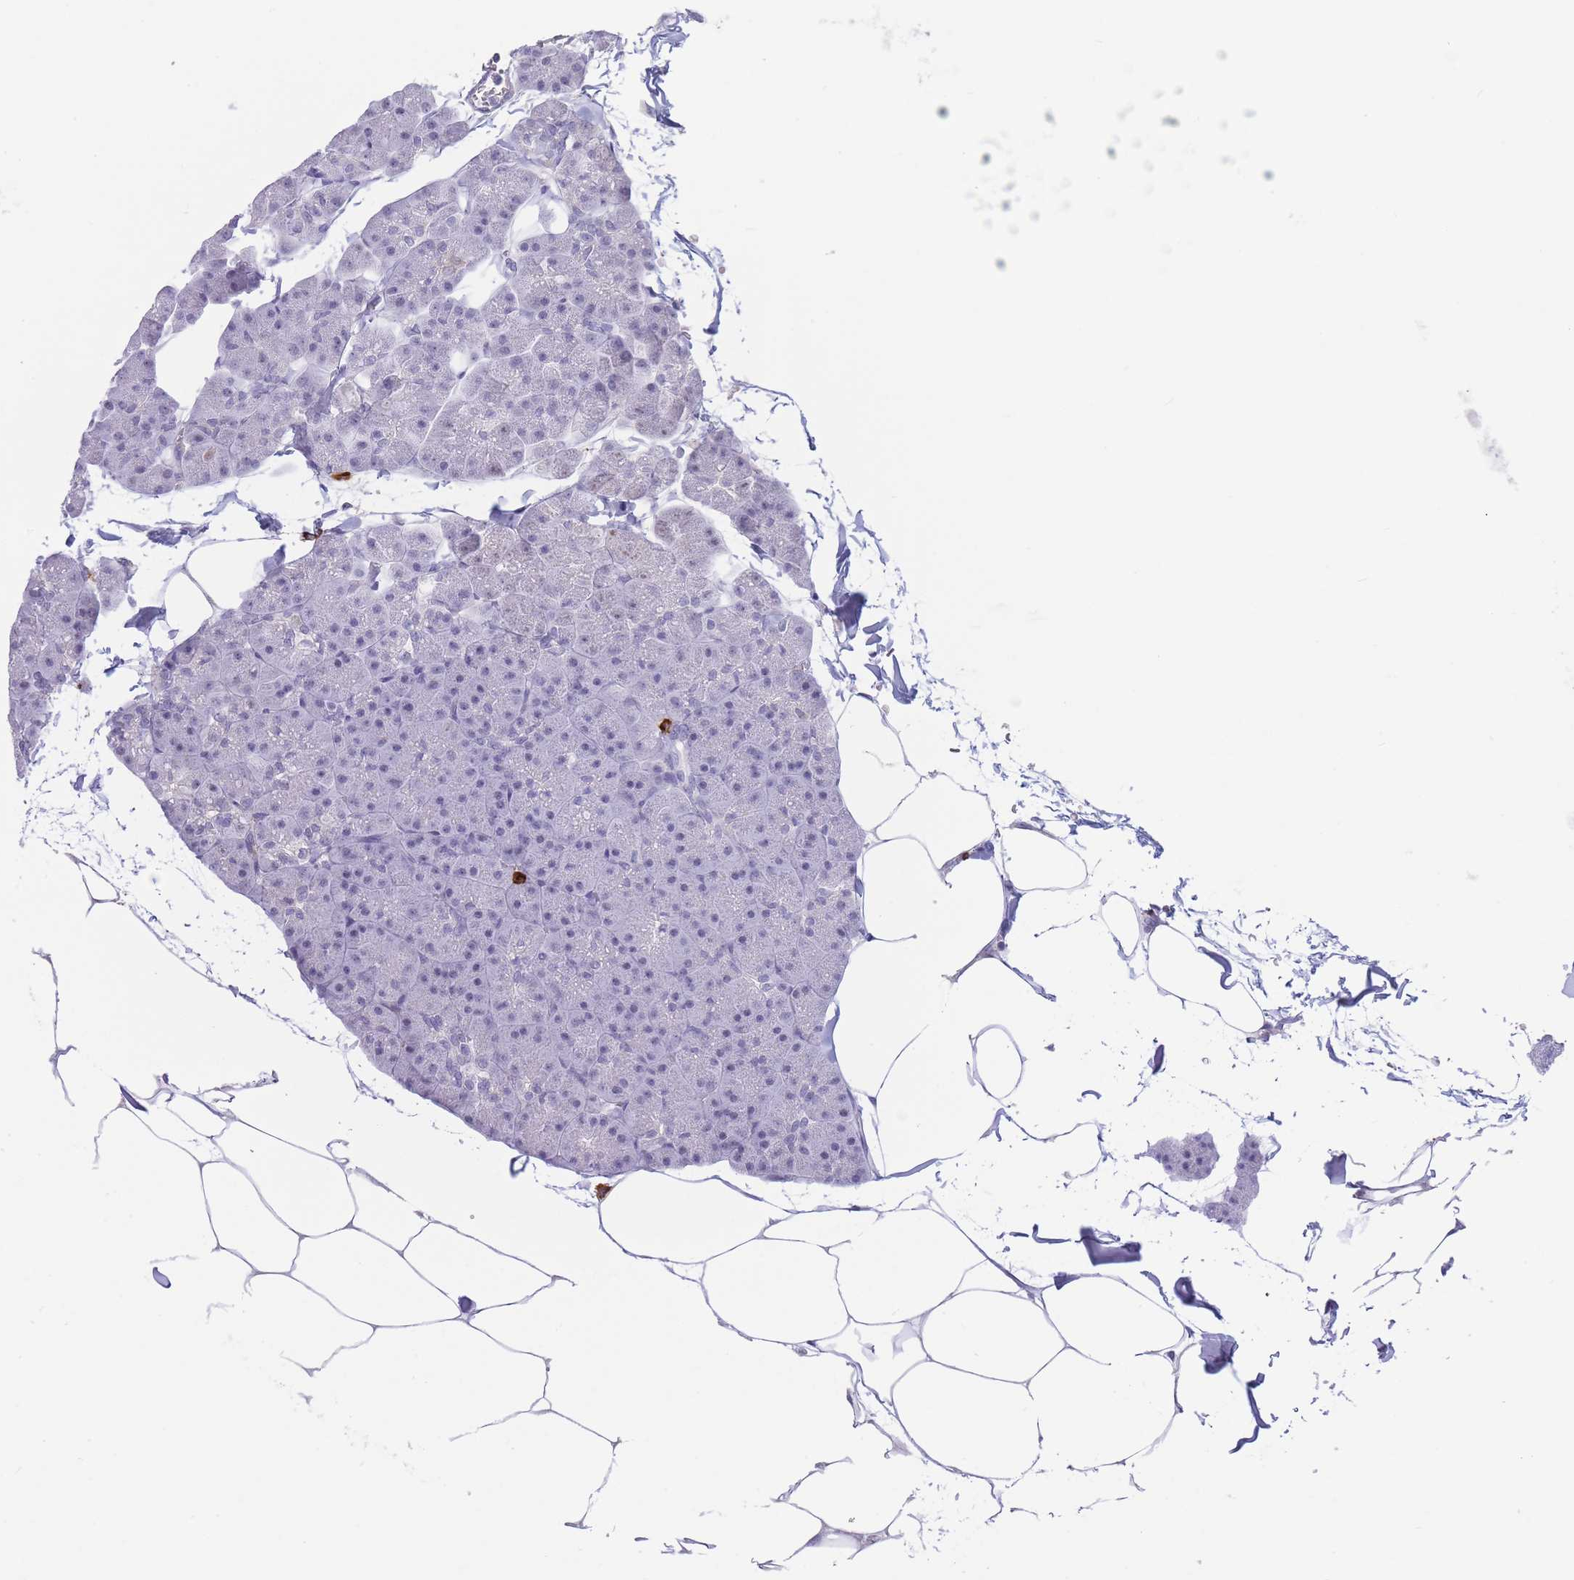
{"staining": {"intensity": "negative", "quantity": "none", "location": "none"}, "tissue": "pancreas", "cell_type": "Exocrine glandular cells", "image_type": "normal", "snomed": [{"axis": "morphology", "description": "Normal tissue, NOS"}, {"axis": "topography", "description": "Pancreas"}], "caption": "The image demonstrates no significant positivity in exocrine glandular cells of pancreas.", "gene": "ASAP3", "patient": {"sex": "male", "age": 35}}